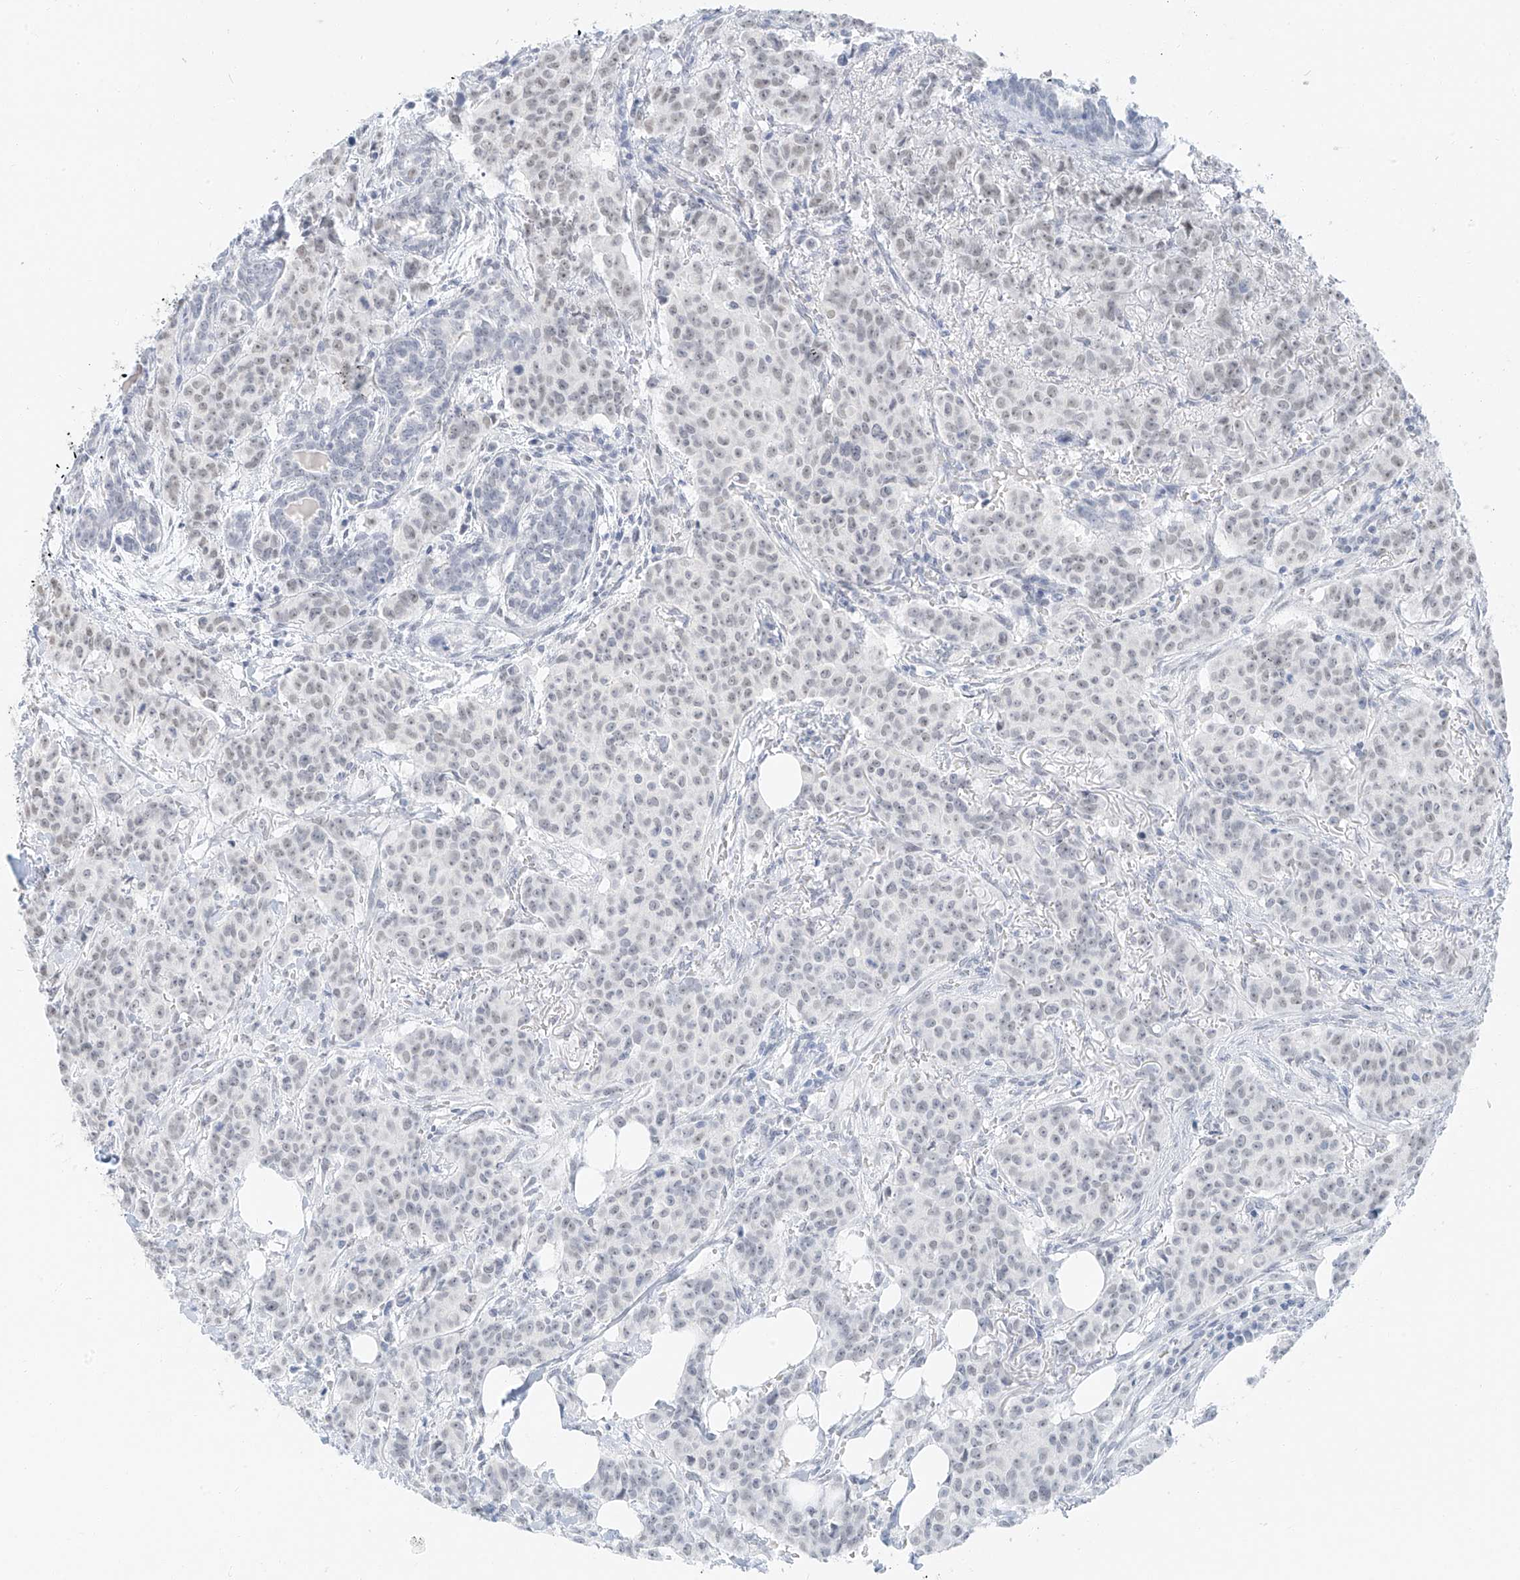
{"staining": {"intensity": "weak", "quantity": "<25%", "location": "nuclear"}, "tissue": "breast cancer", "cell_type": "Tumor cells", "image_type": "cancer", "snomed": [{"axis": "morphology", "description": "Duct carcinoma"}, {"axis": "topography", "description": "Breast"}], "caption": "This is a image of immunohistochemistry staining of breast cancer, which shows no positivity in tumor cells. The staining was performed using DAB to visualize the protein expression in brown, while the nuclei were stained in blue with hematoxylin (Magnification: 20x).", "gene": "PGC", "patient": {"sex": "female", "age": 40}}